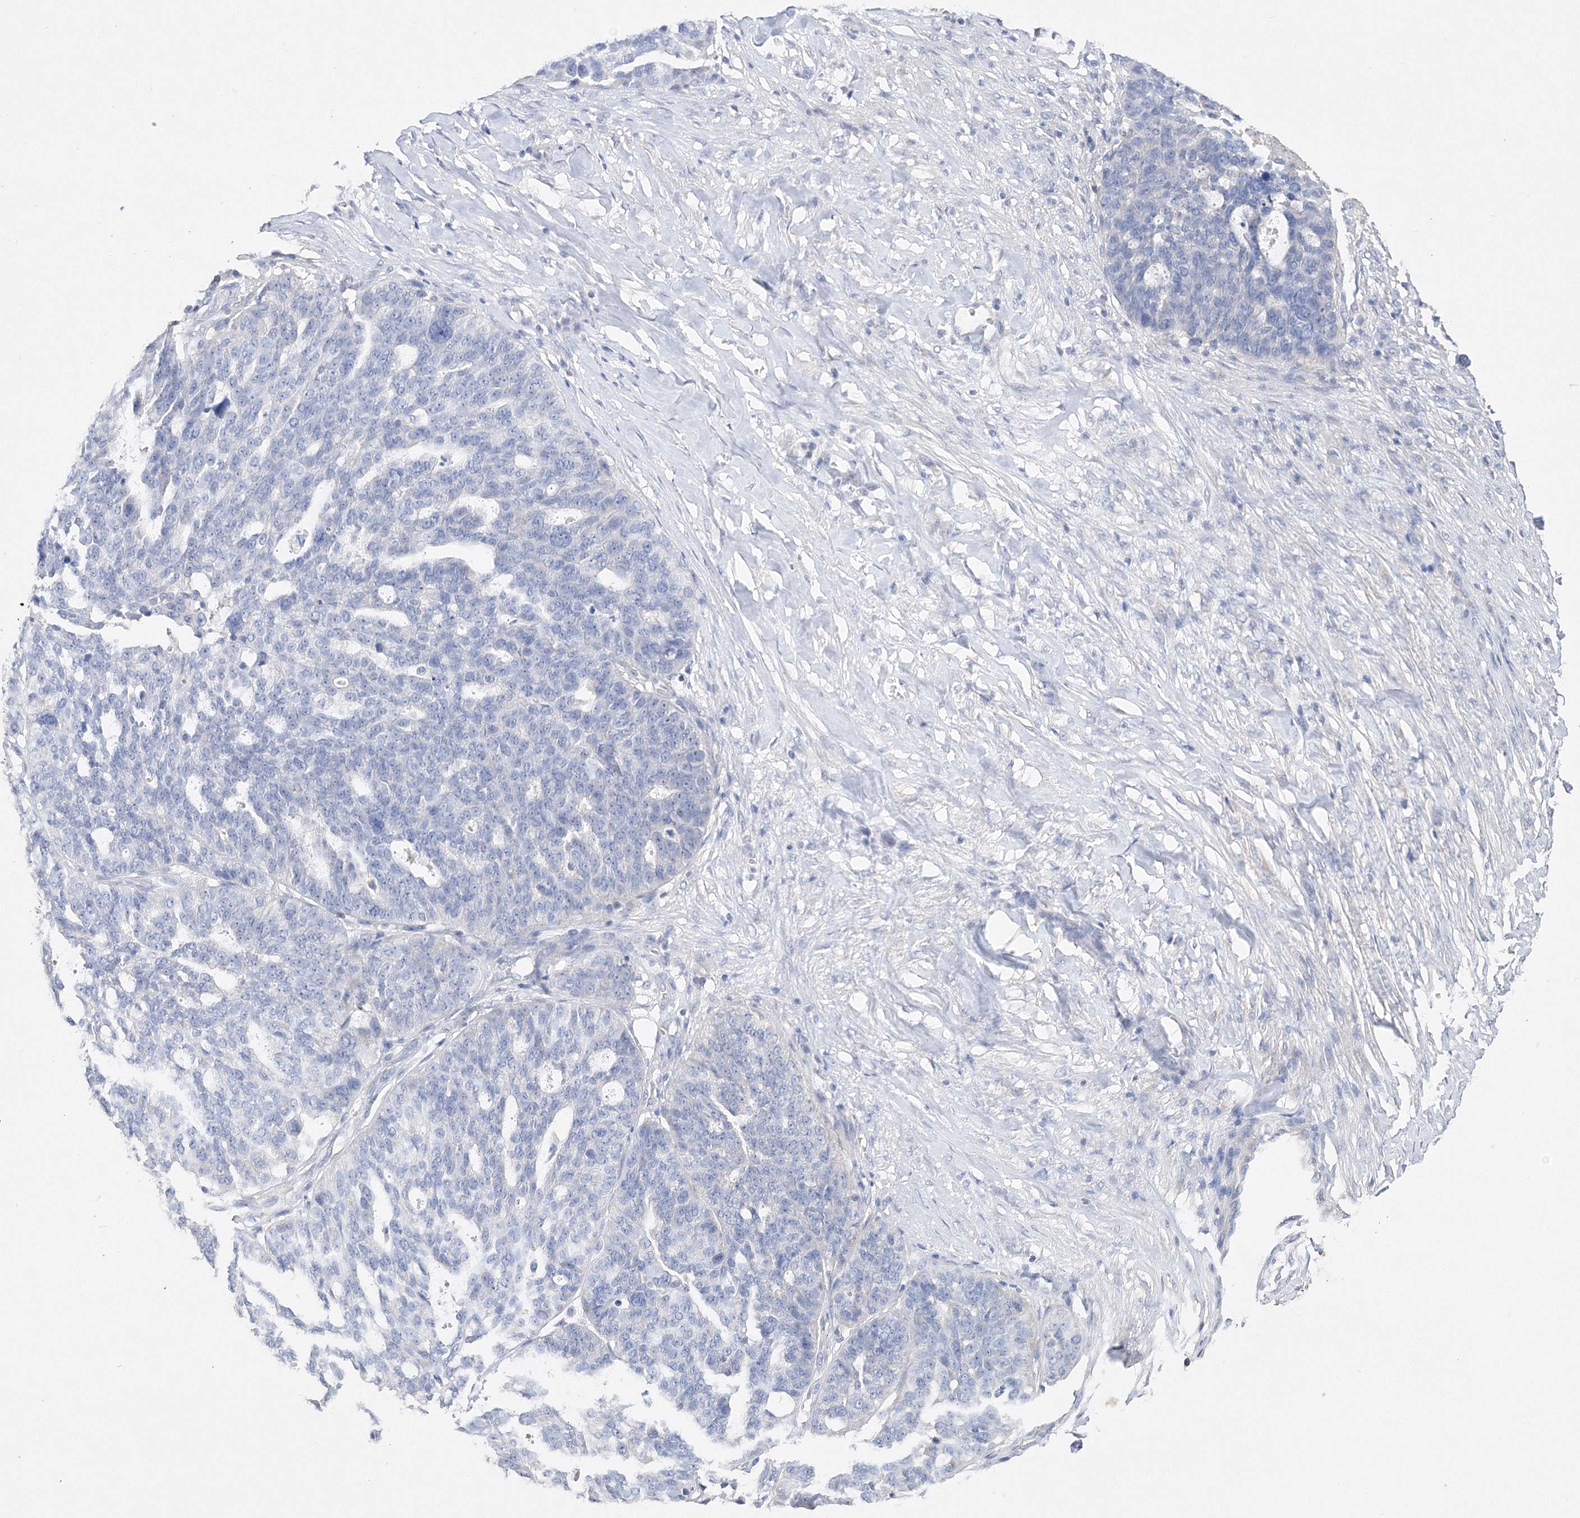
{"staining": {"intensity": "negative", "quantity": "none", "location": "none"}, "tissue": "ovarian cancer", "cell_type": "Tumor cells", "image_type": "cancer", "snomed": [{"axis": "morphology", "description": "Cystadenocarcinoma, serous, NOS"}, {"axis": "topography", "description": "Ovary"}], "caption": "This is a histopathology image of immunohistochemistry staining of ovarian serous cystadenocarcinoma, which shows no staining in tumor cells.", "gene": "GLS", "patient": {"sex": "female", "age": 59}}